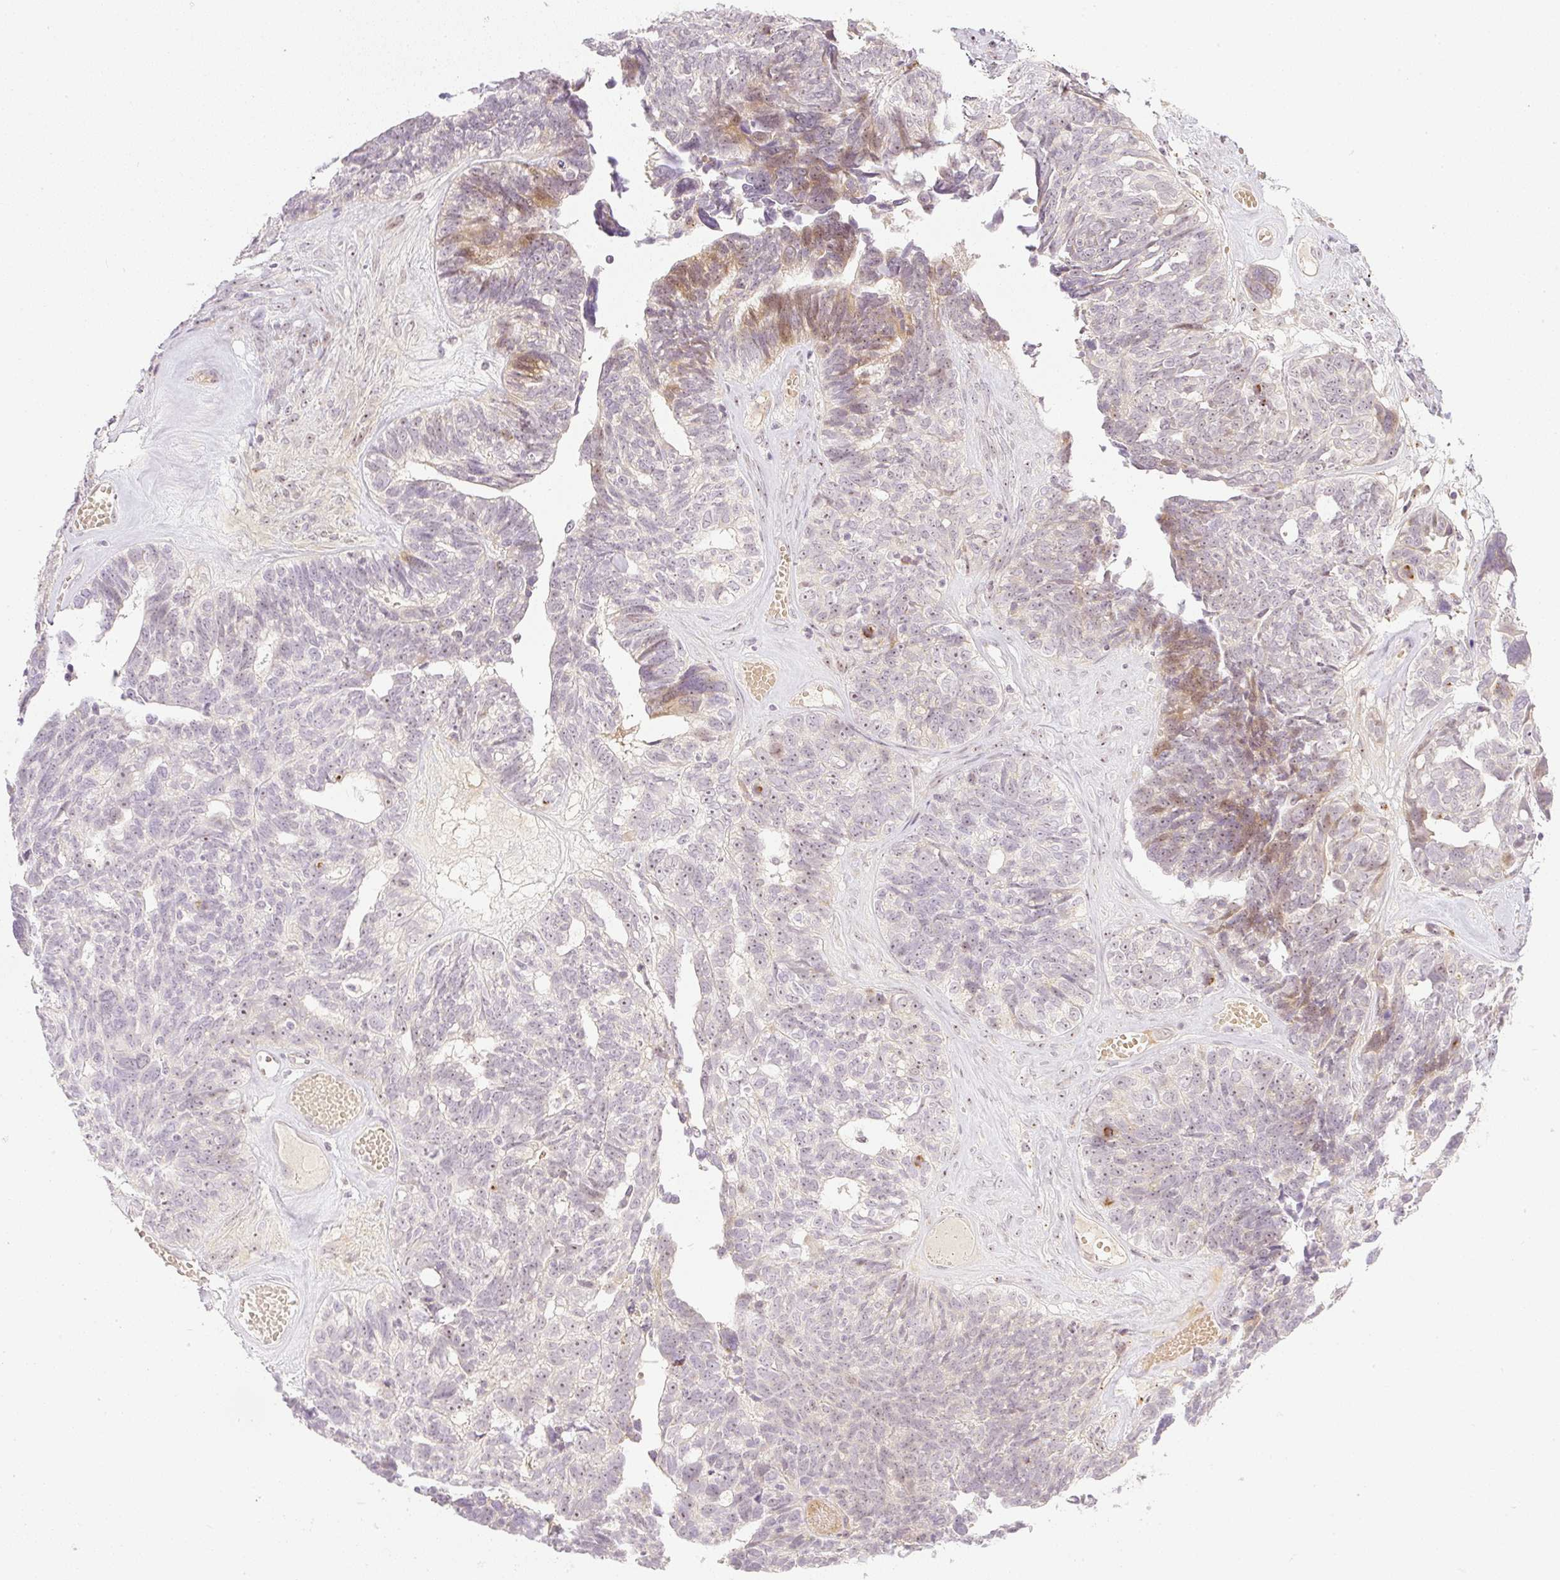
{"staining": {"intensity": "weak", "quantity": "25%-75%", "location": "cytoplasmic/membranous,nuclear"}, "tissue": "ovarian cancer", "cell_type": "Tumor cells", "image_type": "cancer", "snomed": [{"axis": "morphology", "description": "Cystadenocarcinoma, serous, NOS"}, {"axis": "topography", "description": "Ovary"}], "caption": "Immunohistochemical staining of ovarian serous cystadenocarcinoma reveals low levels of weak cytoplasmic/membranous and nuclear protein positivity in about 25%-75% of tumor cells.", "gene": "AAR2", "patient": {"sex": "female", "age": 79}}